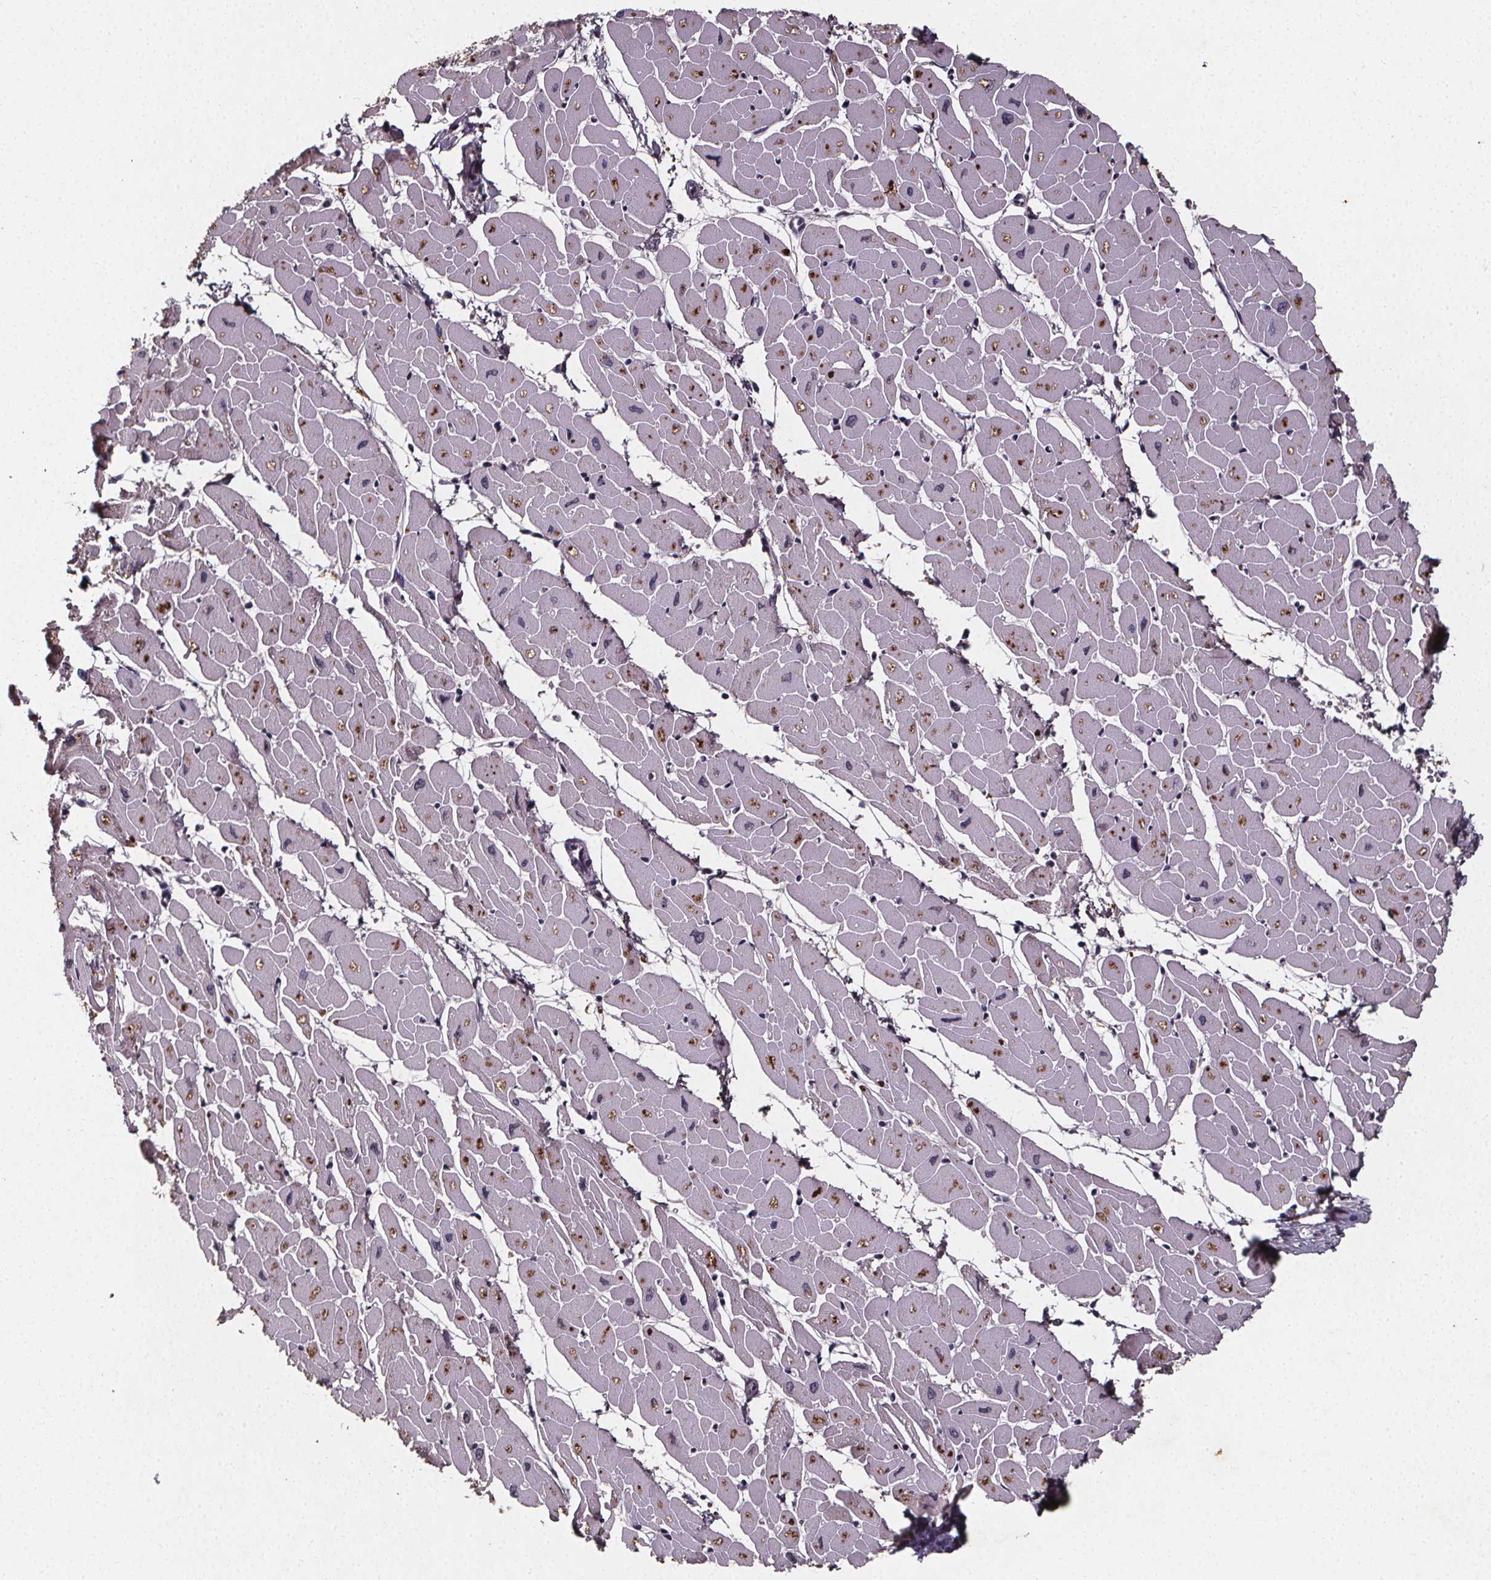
{"staining": {"intensity": "moderate", "quantity": "<25%", "location": "cytoplasmic/membranous"}, "tissue": "heart muscle", "cell_type": "Cardiomyocytes", "image_type": "normal", "snomed": [{"axis": "morphology", "description": "Normal tissue, NOS"}, {"axis": "topography", "description": "Heart"}], "caption": "This photomicrograph demonstrates immunohistochemistry (IHC) staining of unremarkable heart muscle, with low moderate cytoplasmic/membranous expression in approximately <25% of cardiomyocytes.", "gene": "SPAG8", "patient": {"sex": "male", "age": 57}}